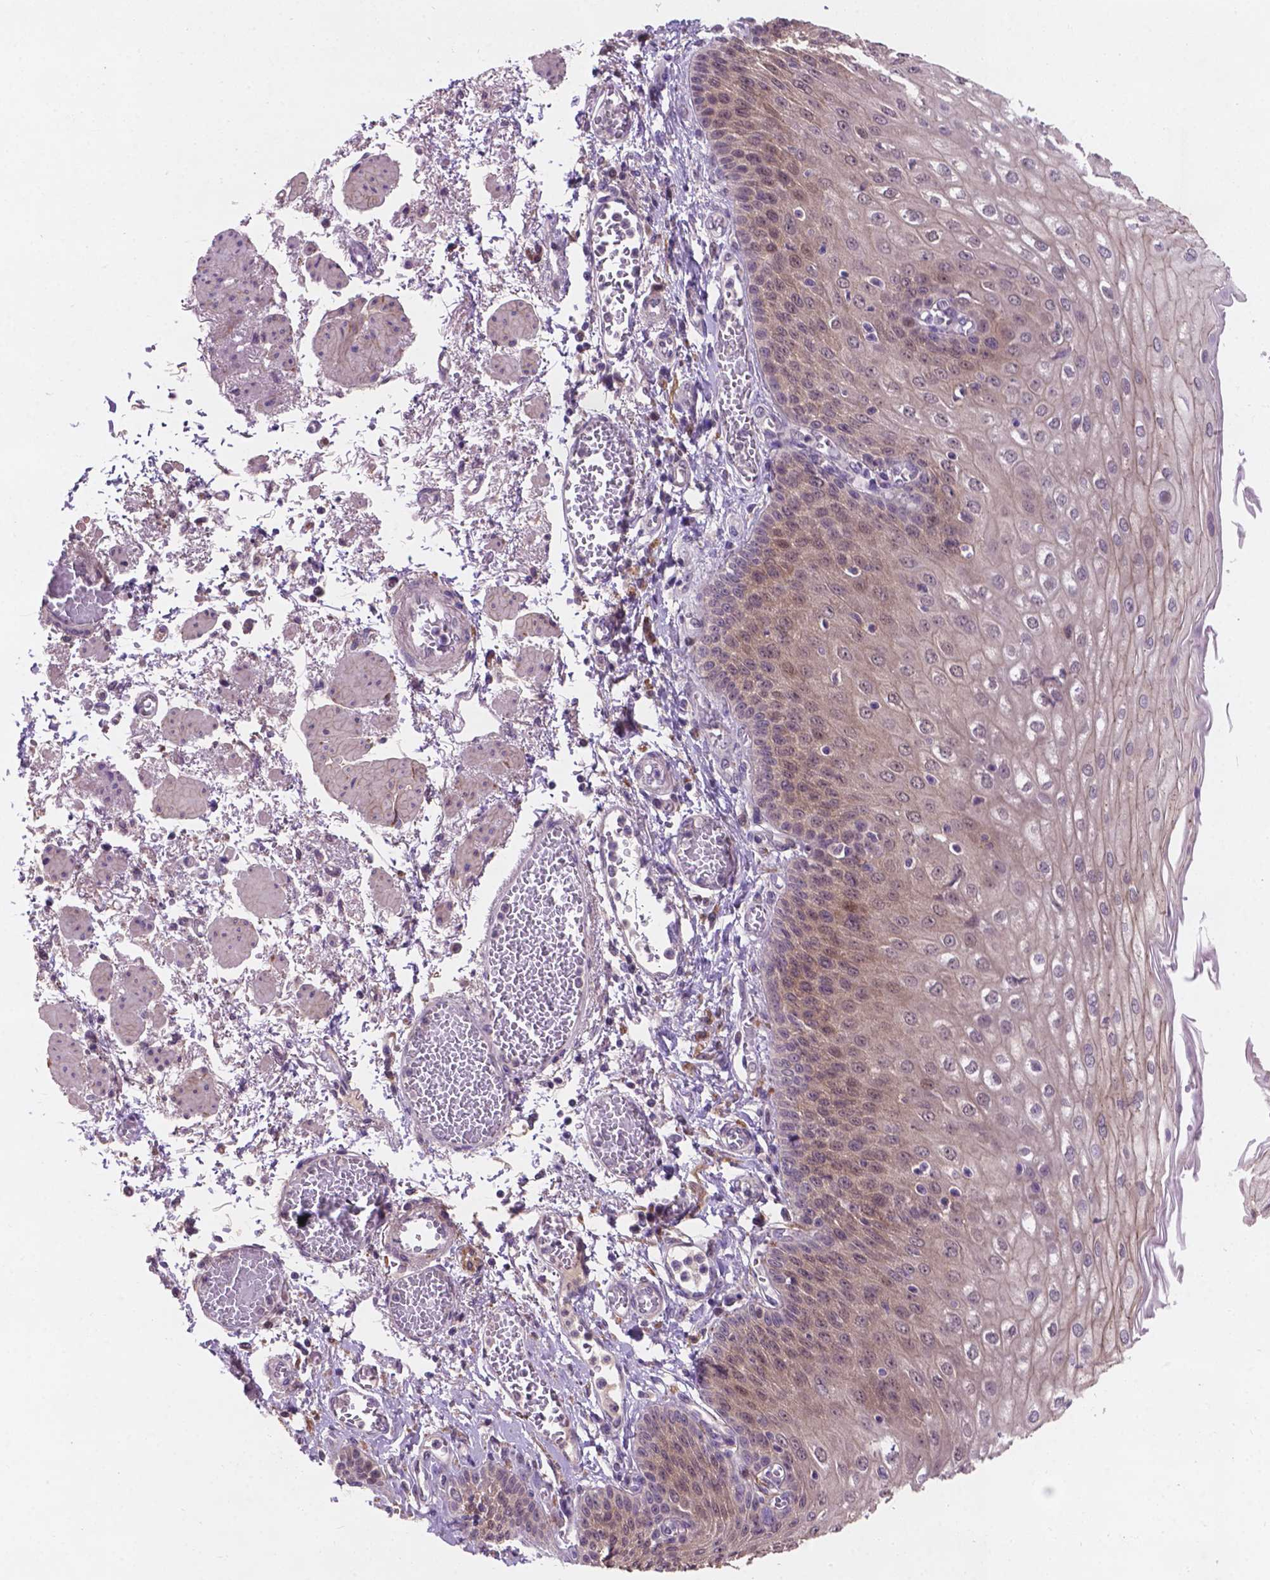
{"staining": {"intensity": "moderate", "quantity": "<25%", "location": "nuclear"}, "tissue": "esophagus", "cell_type": "Squamous epithelial cells", "image_type": "normal", "snomed": [{"axis": "morphology", "description": "Normal tissue, NOS"}, {"axis": "morphology", "description": "Adenocarcinoma, NOS"}, {"axis": "topography", "description": "Esophagus"}], "caption": "The photomicrograph demonstrates immunohistochemical staining of benign esophagus. There is moderate nuclear expression is present in approximately <25% of squamous epithelial cells. The staining was performed using DAB (3,3'-diaminobenzidine) to visualize the protein expression in brown, while the nuclei were stained in blue with hematoxylin (Magnification: 20x).", "gene": "GXYLT2", "patient": {"sex": "male", "age": 81}}